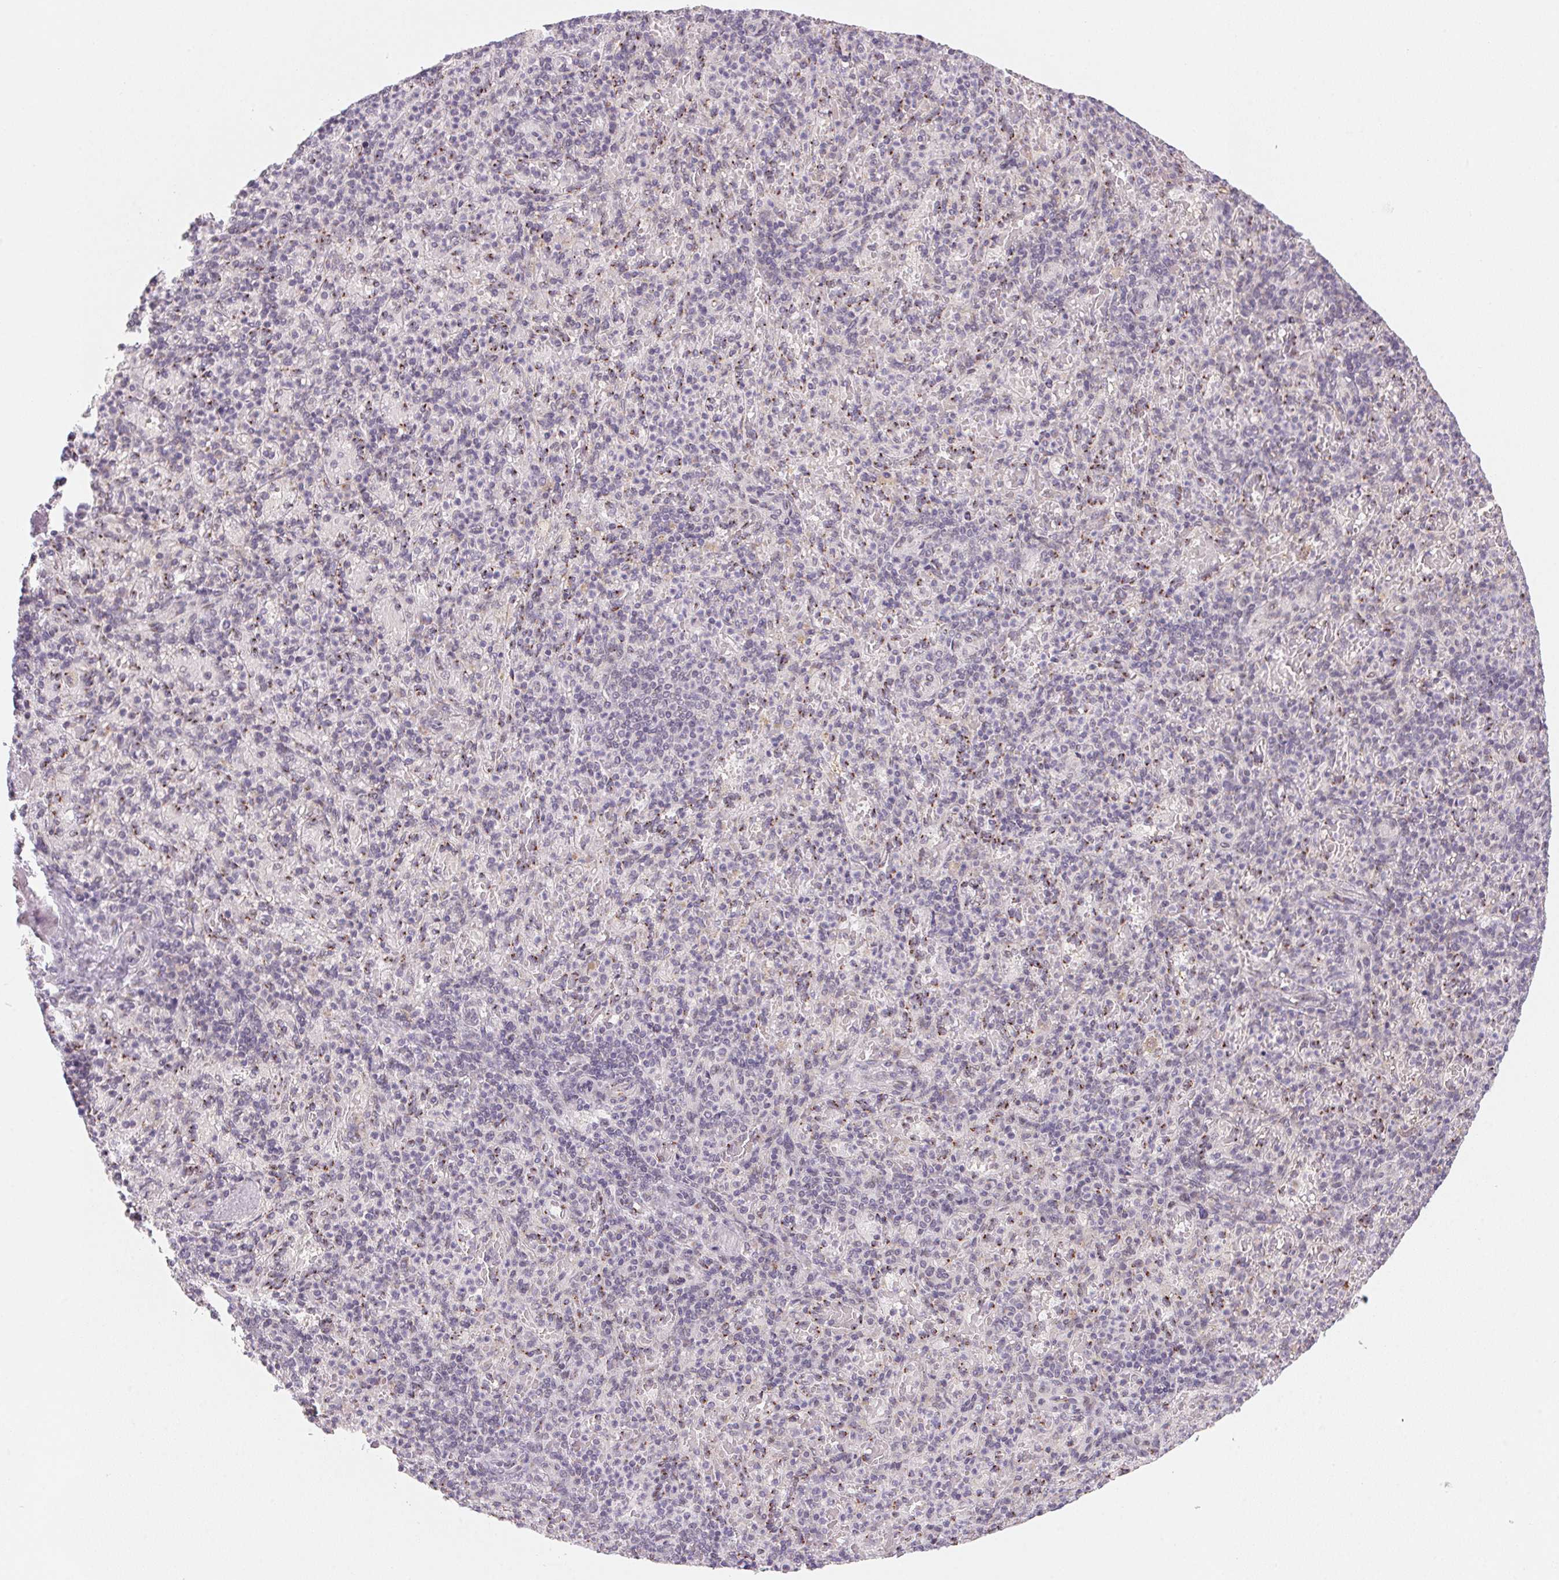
{"staining": {"intensity": "moderate", "quantity": "<25%", "location": "cytoplasmic/membranous"}, "tissue": "spleen", "cell_type": "Cells in red pulp", "image_type": "normal", "snomed": [{"axis": "morphology", "description": "Normal tissue, NOS"}, {"axis": "topography", "description": "Spleen"}], "caption": "Spleen stained with DAB (3,3'-diaminobenzidine) immunohistochemistry displays low levels of moderate cytoplasmic/membranous staining in approximately <25% of cells in red pulp.", "gene": "RAB22A", "patient": {"sex": "female", "age": 74}}